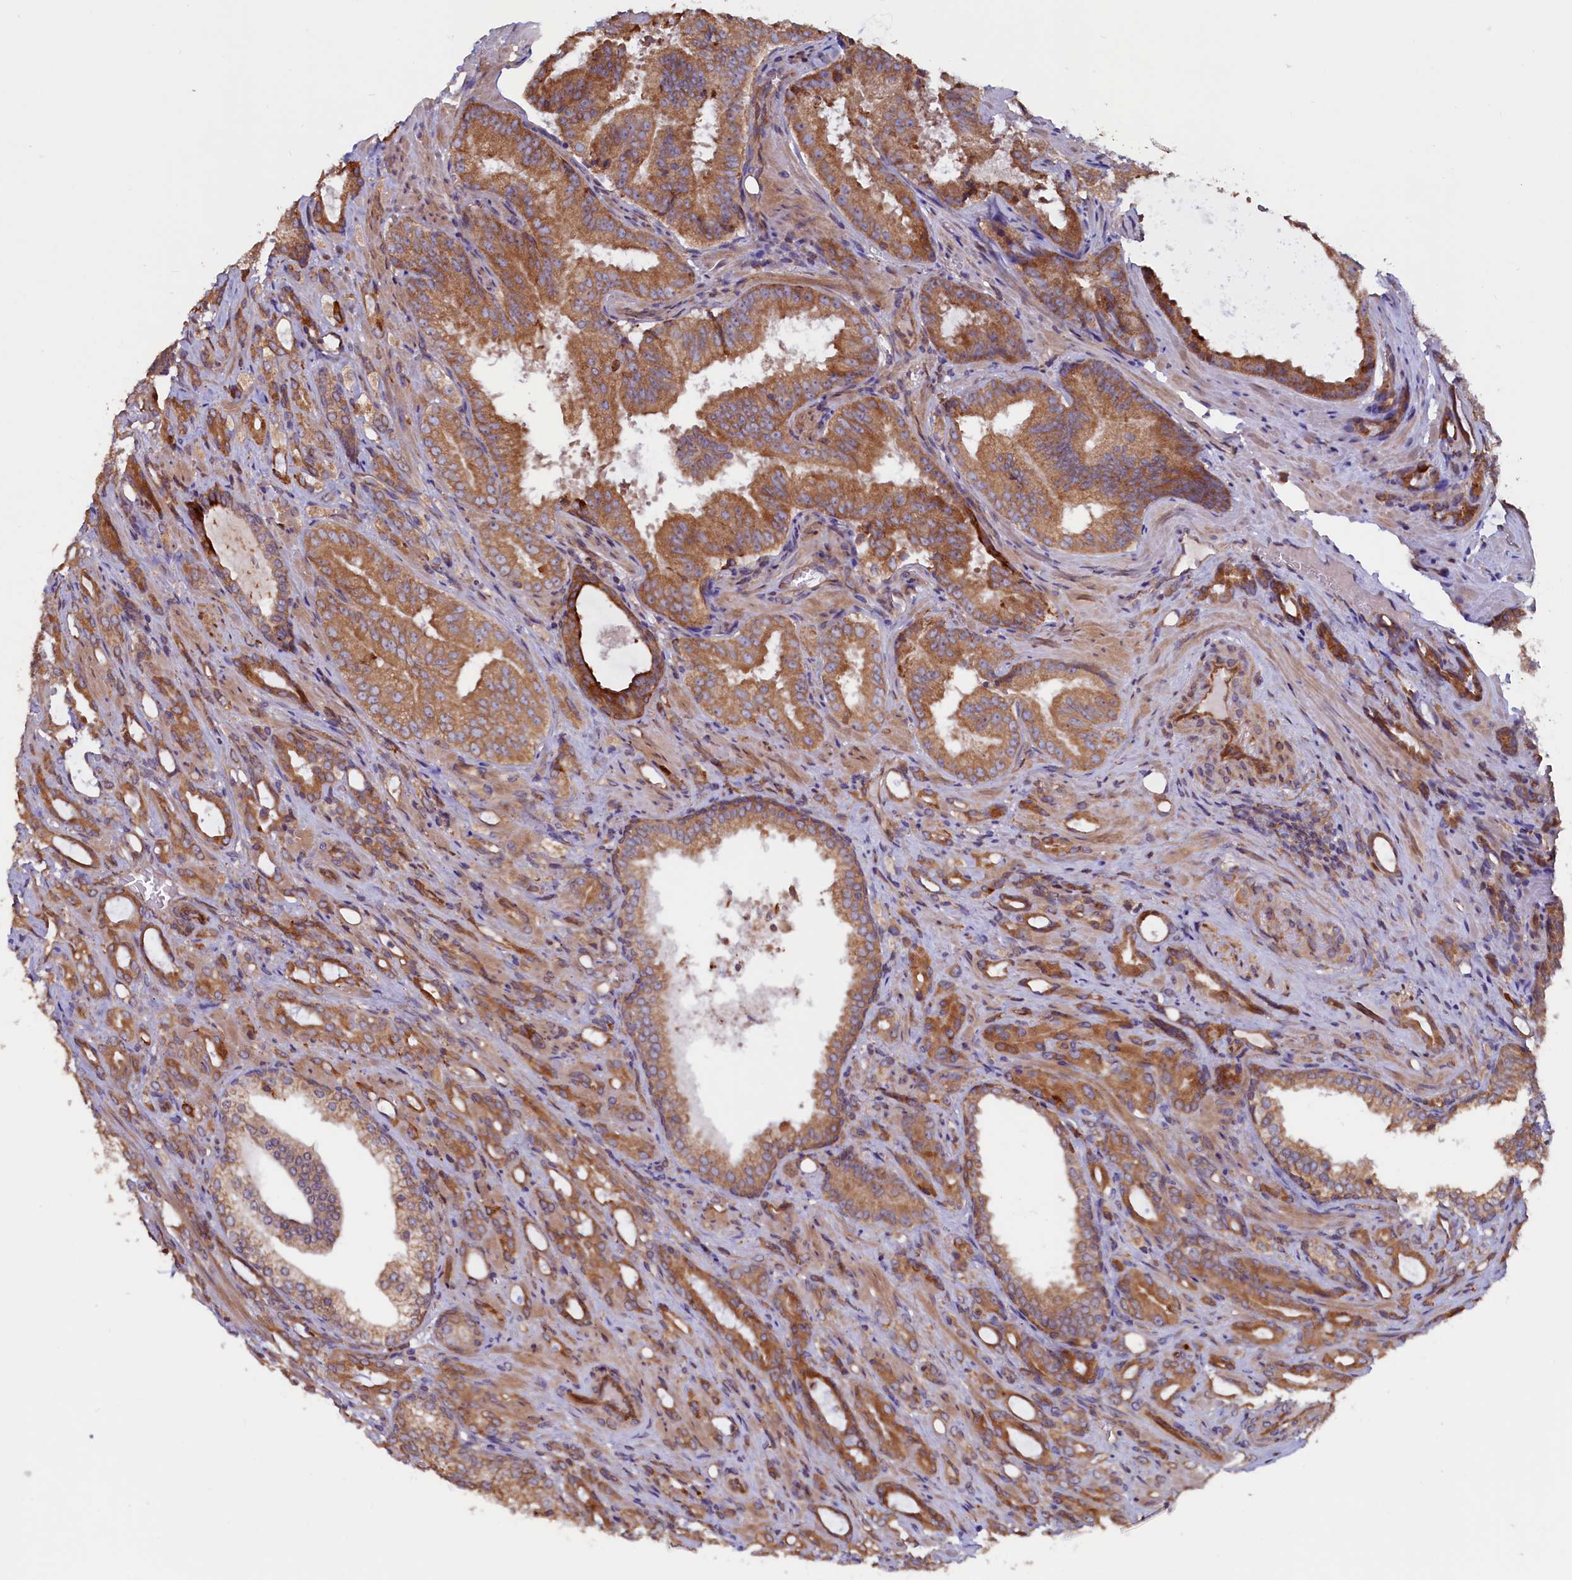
{"staining": {"intensity": "moderate", "quantity": ">75%", "location": "cytoplasmic/membranous"}, "tissue": "prostate cancer", "cell_type": "Tumor cells", "image_type": "cancer", "snomed": [{"axis": "morphology", "description": "Adenocarcinoma, High grade"}, {"axis": "topography", "description": "Prostate"}], "caption": "Brown immunohistochemical staining in adenocarcinoma (high-grade) (prostate) reveals moderate cytoplasmic/membranous expression in about >75% of tumor cells.", "gene": "ATXN2L", "patient": {"sex": "male", "age": 72}}